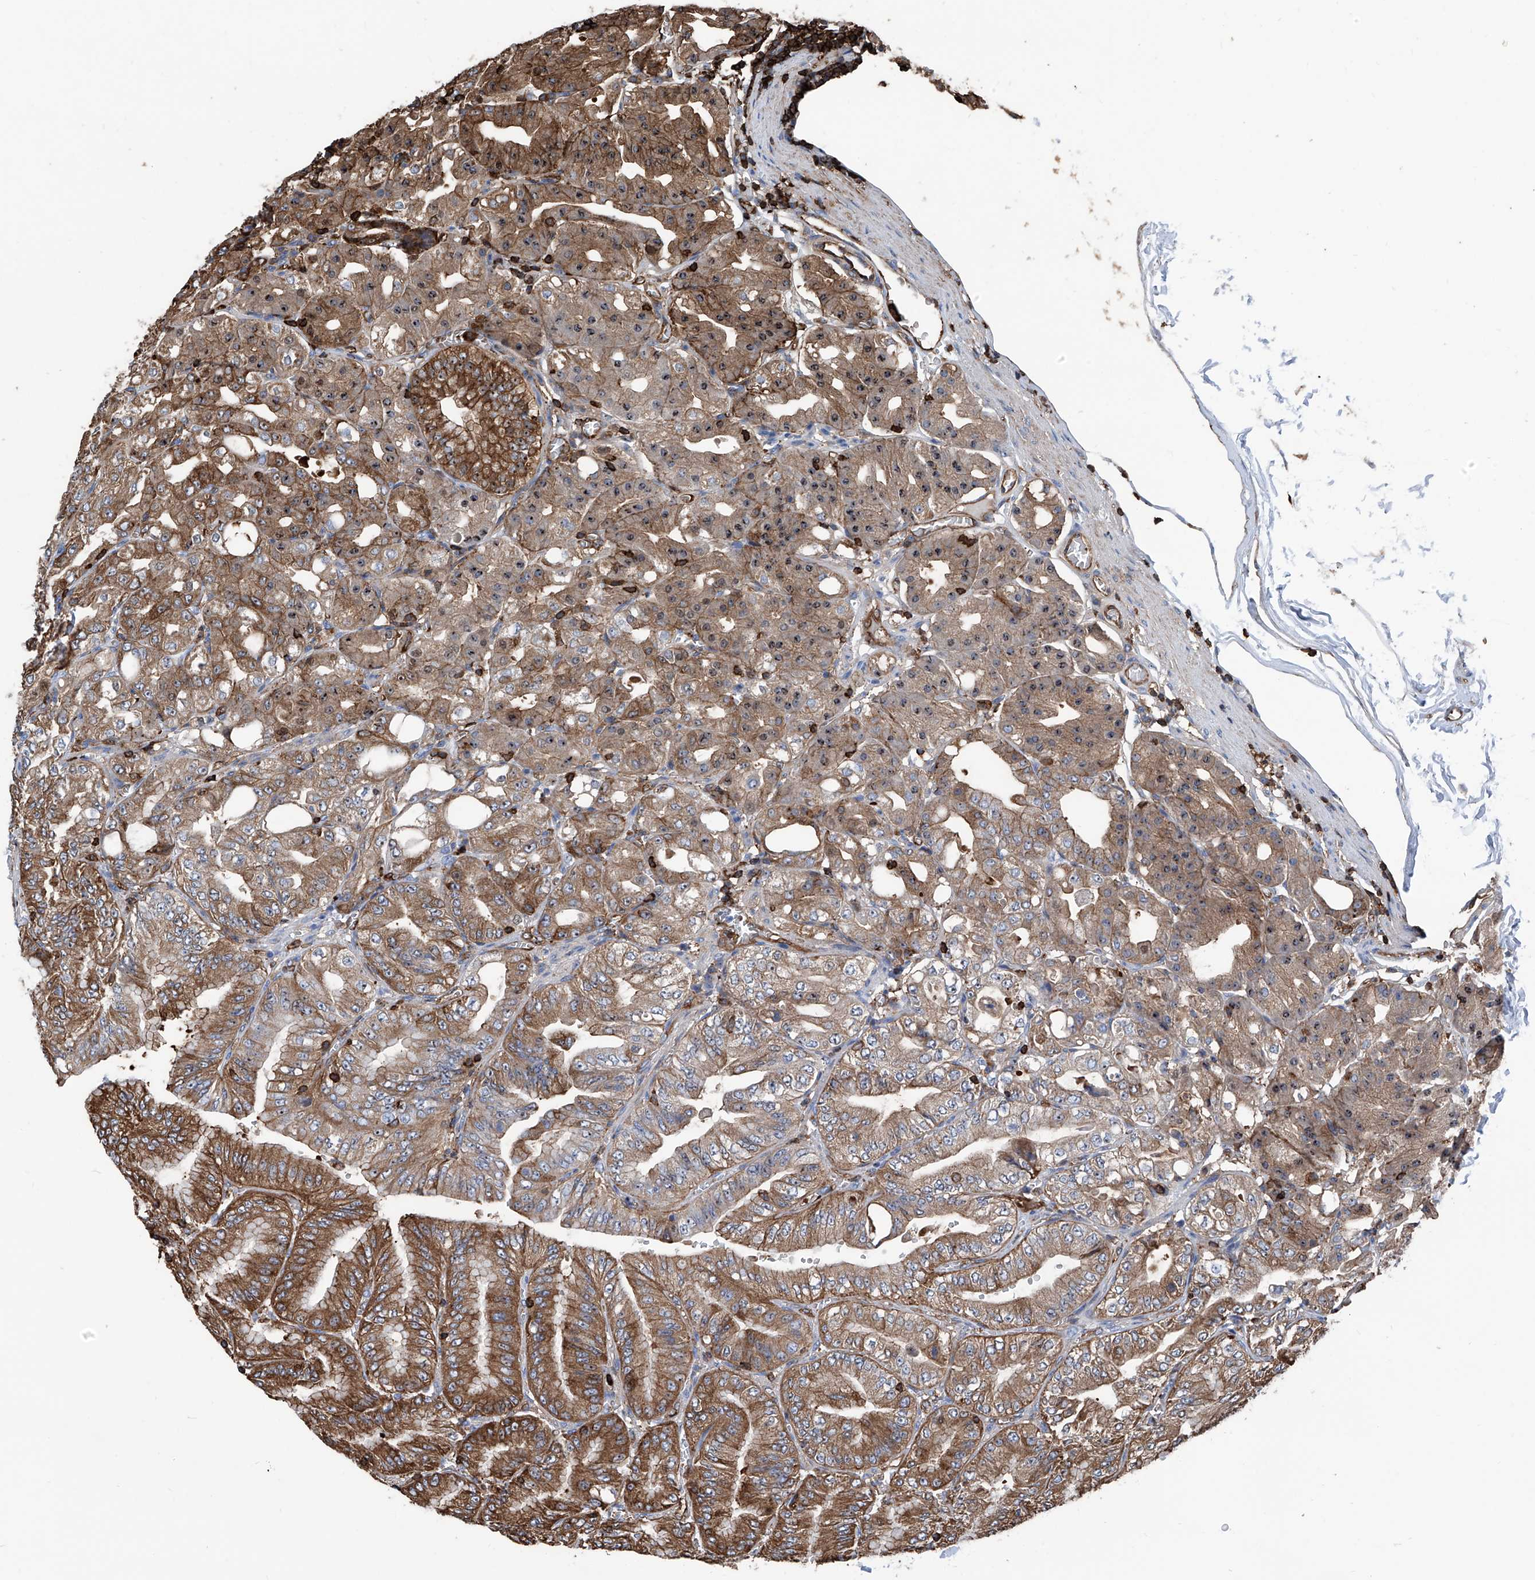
{"staining": {"intensity": "strong", "quantity": "25%-75%", "location": "cytoplasmic/membranous,nuclear"}, "tissue": "stomach", "cell_type": "Glandular cells", "image_type": "normal", "snomed": [{"axis": "morphology", "description": "Normal tissue, NOS"}, {"axis": "topography", "description": "Stomach, lower"}], "caption": "This photomicrograph shows IHC staining of benign human stomach, with high strong cytoplasmic/membranous,nuclear positivity in approximately 25%-75% of glandular cells.", "gene": "ZNF484", "patient": {"sex": "male", "age": 71}}